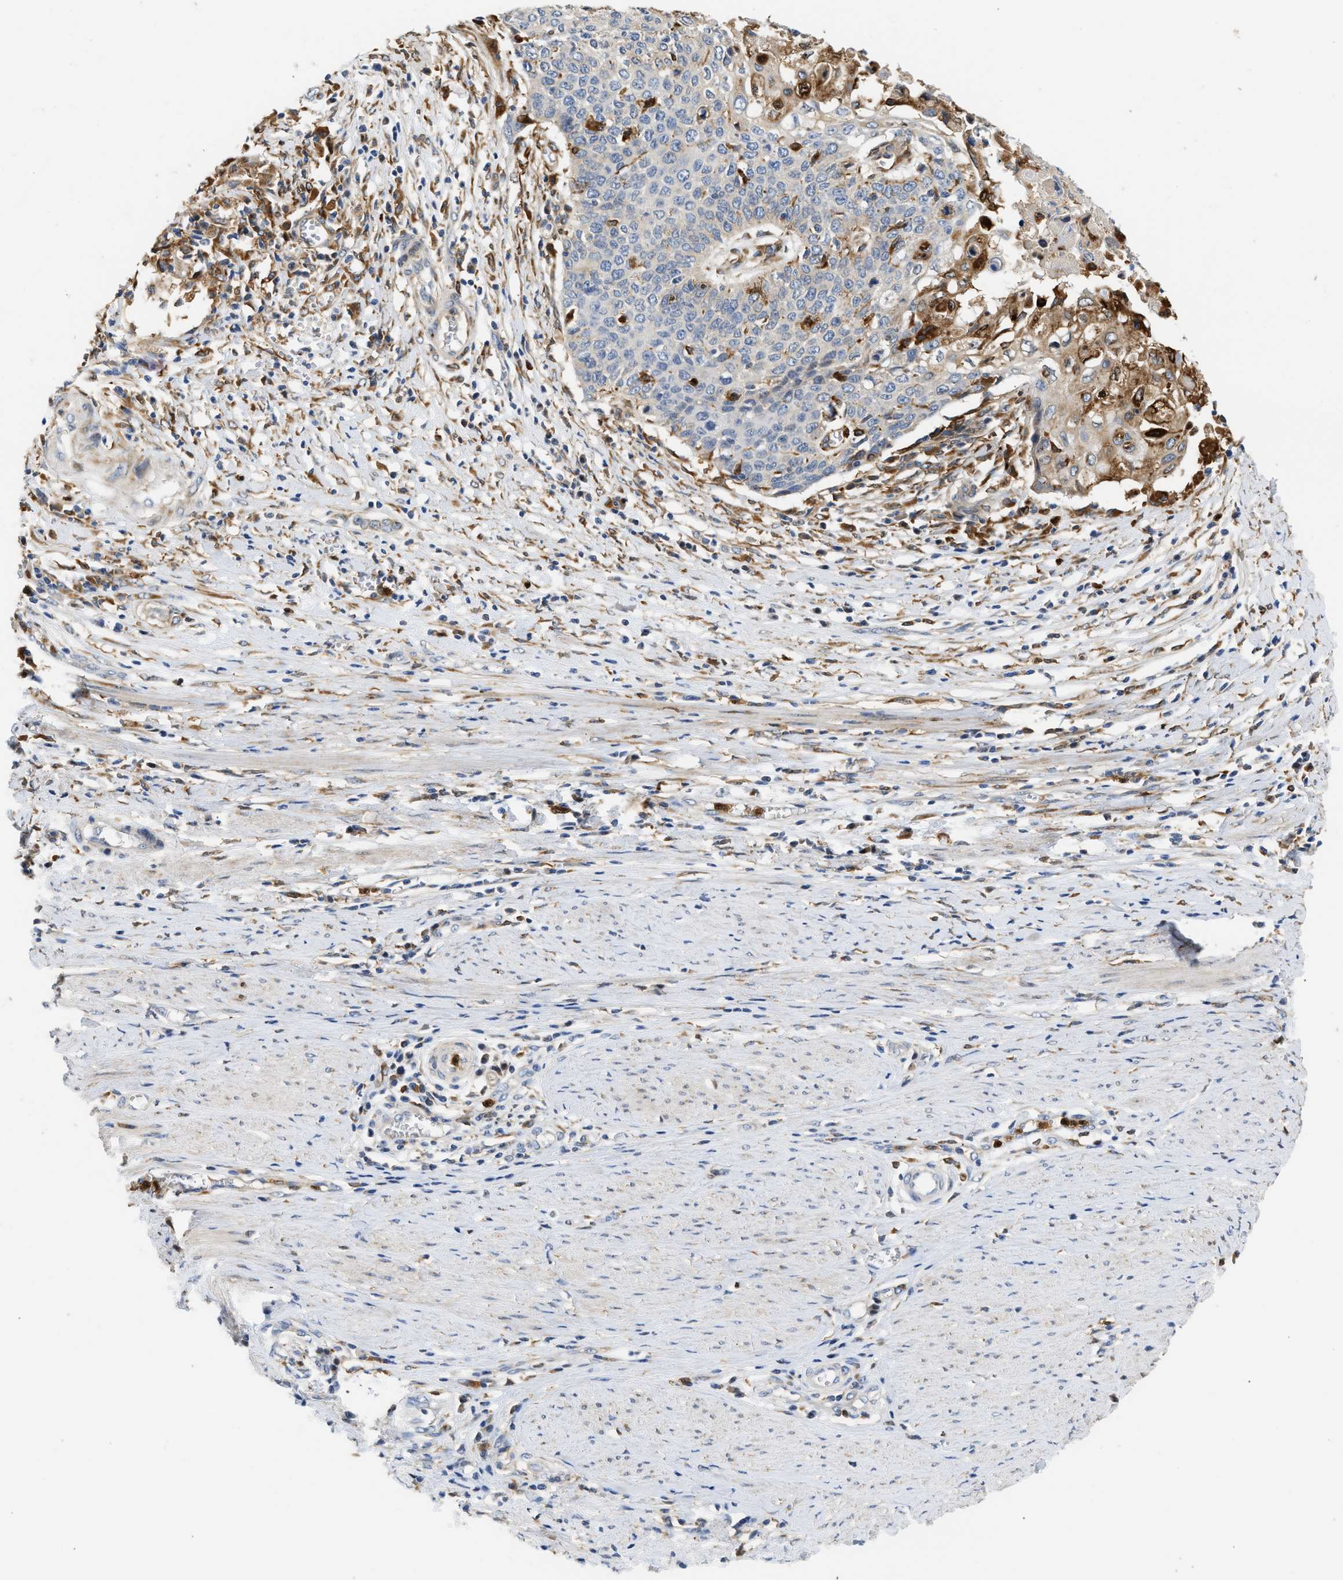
{"staining": {"intensity": "moderate", "quantity": "25%-75%", "location": "cytoplasmic/membranous"}, "tissue": "cervical cancer", "cell_type": "Tumor cells", "image_type": "cancer", "snomed": [{"axis": "morphology", "description": "Squamous cell carcinoma, NOS"}, {"axis": "topography", "description": "Cervix"}], "caption": "Protein analysis of cervical cancer (squamous cell carcinoma) tissue demonstrates moderate cytoplasmic/membranous expression in about 25%-75% of tumor cells.", "gene": "RAB31", "patient": {"sex": "female", "age": 39}}